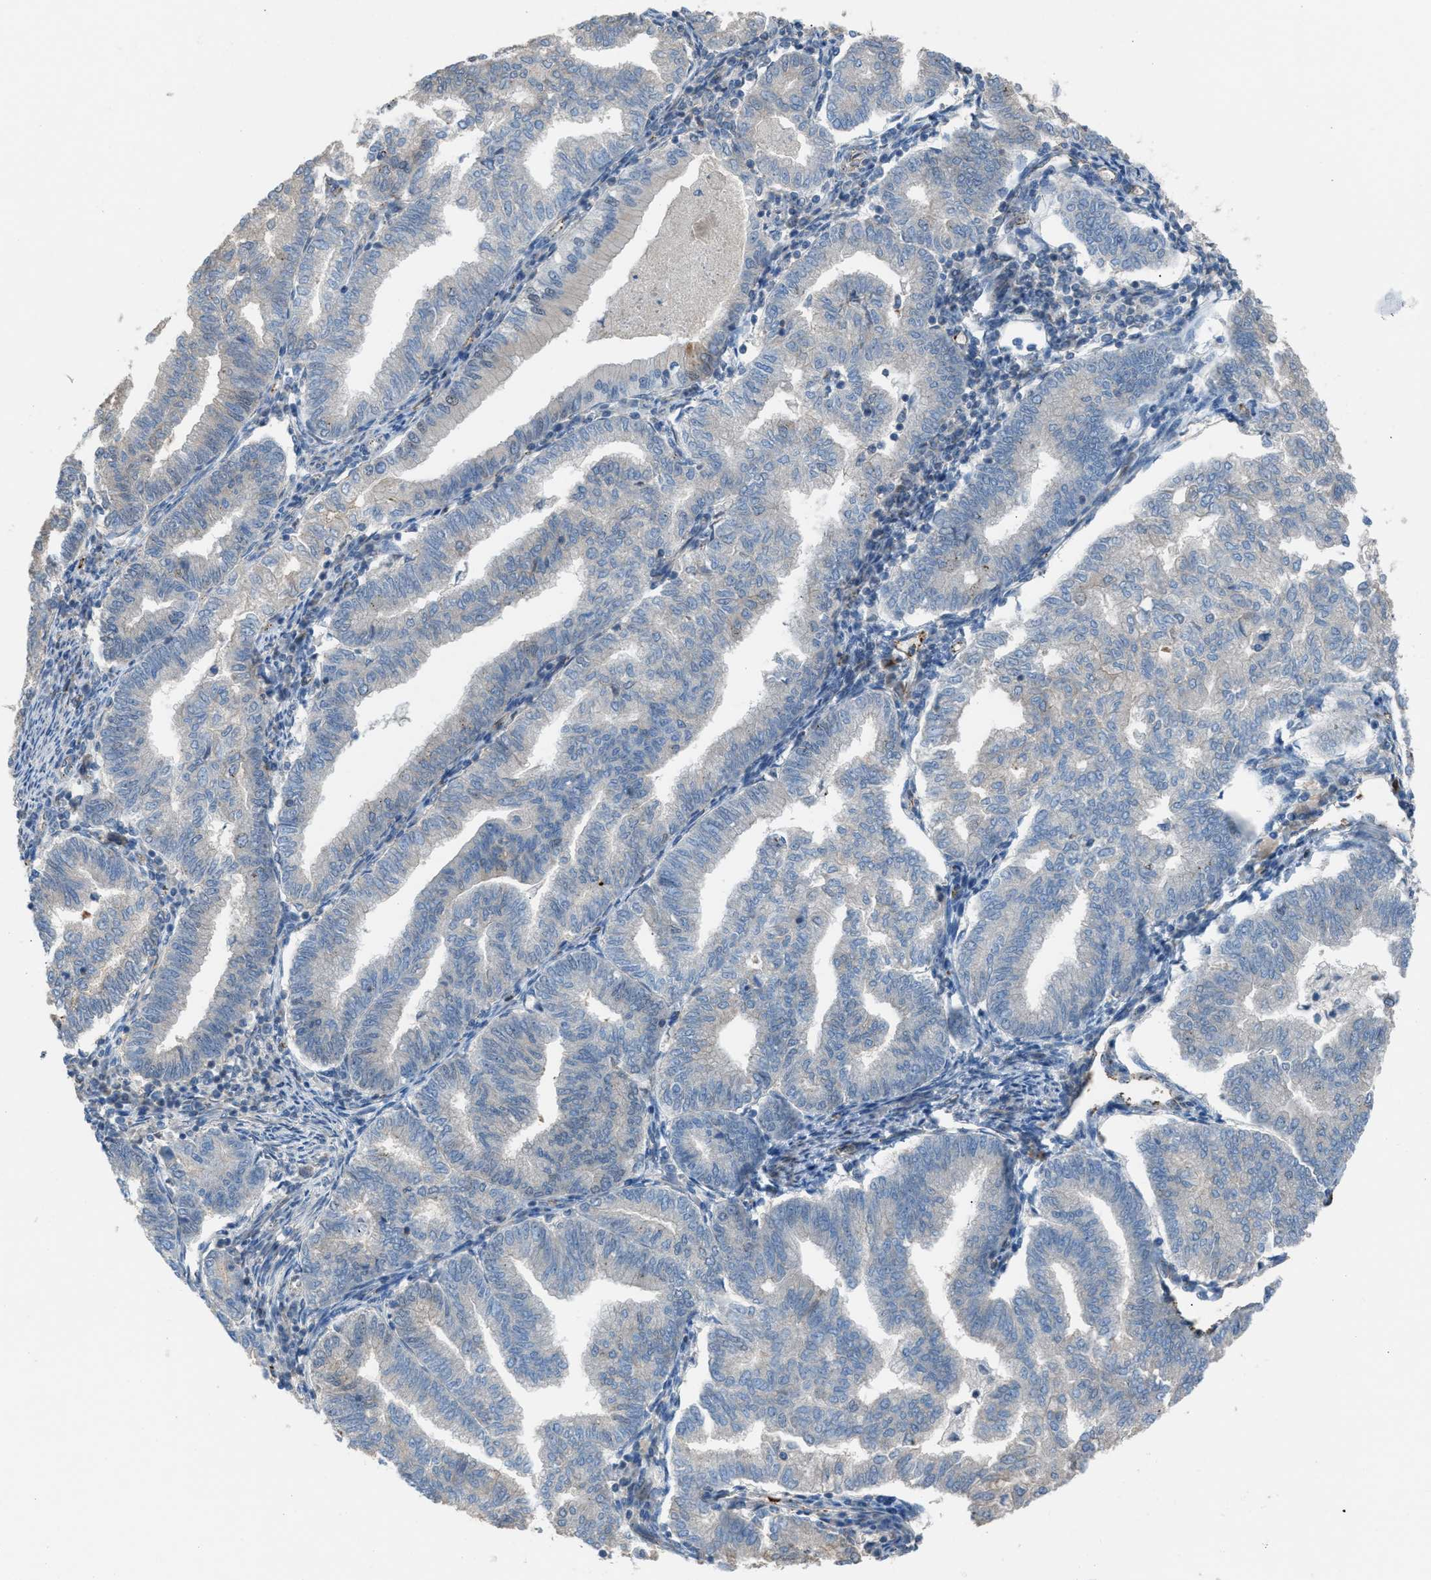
{"staining": {"intensity": "weak", "quantity": "<25%", "location": "nuclear"}, "tissue": "endometrial cancer", "cell_type": "Tumor cells", "image_type": "cancer", "snomed": [{"axis": "morphology", "description": "Polyp, NOS"}, {"axis": "morphology", "description": "Adenocarcinoma, NOS"}, {"axis": "morphology", "description": "Adenoma, NOS"}, {"axis": "topography", "description": "Endometrium"}], "caption": "A micrograph of human endometrial adenocarcinoma is negative for staining in tumor cells. The staining was performed using DAB (3,3'-diaminobenzidine) to visualize the protein expression in brown, while the nuclei were stained in blue with hematoxylin (Magnification: 20x).", "gene": "CRTC1", "patient": {"sex": "female", "age": 79}}